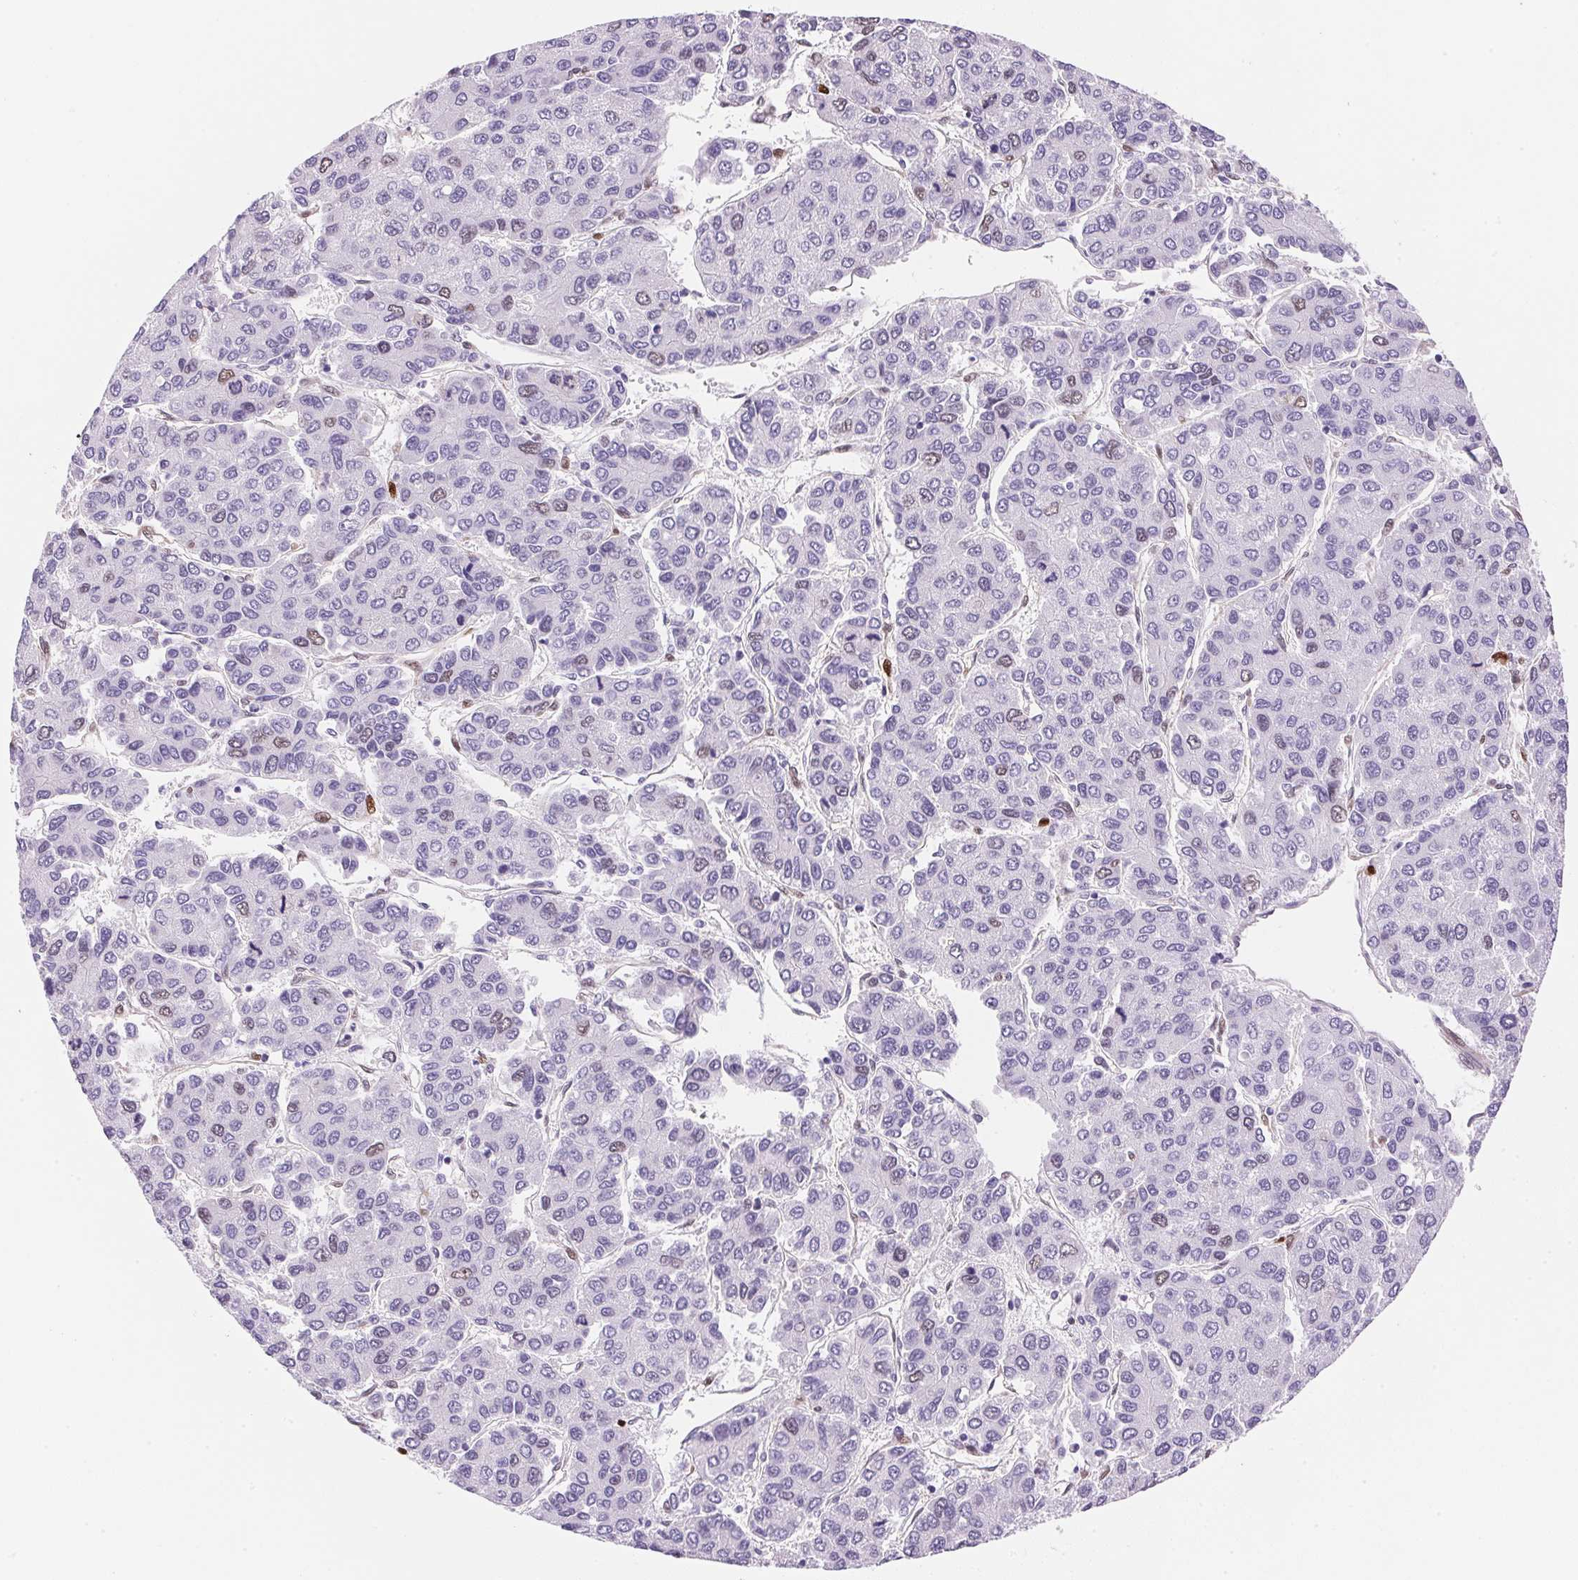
{"staining": {"intensity": "negative", "quantity": "none", "location": "none"}, "tissue": "liver cancer", "cell_type": "Tumor cells", "image_type": "cancer", "snomed": [{"axis": "morphology", "description": "Carcinoma, Hepatocellular, NOS"}, {"axis": "topography", "description": "Liver"}], "caption": "Histopathology image shows no protein staining in tumor cells of liver hepatocellular carcinoma tissue.", "gene": "SMTN", "patient": {"sex": "female", "age": 66}}